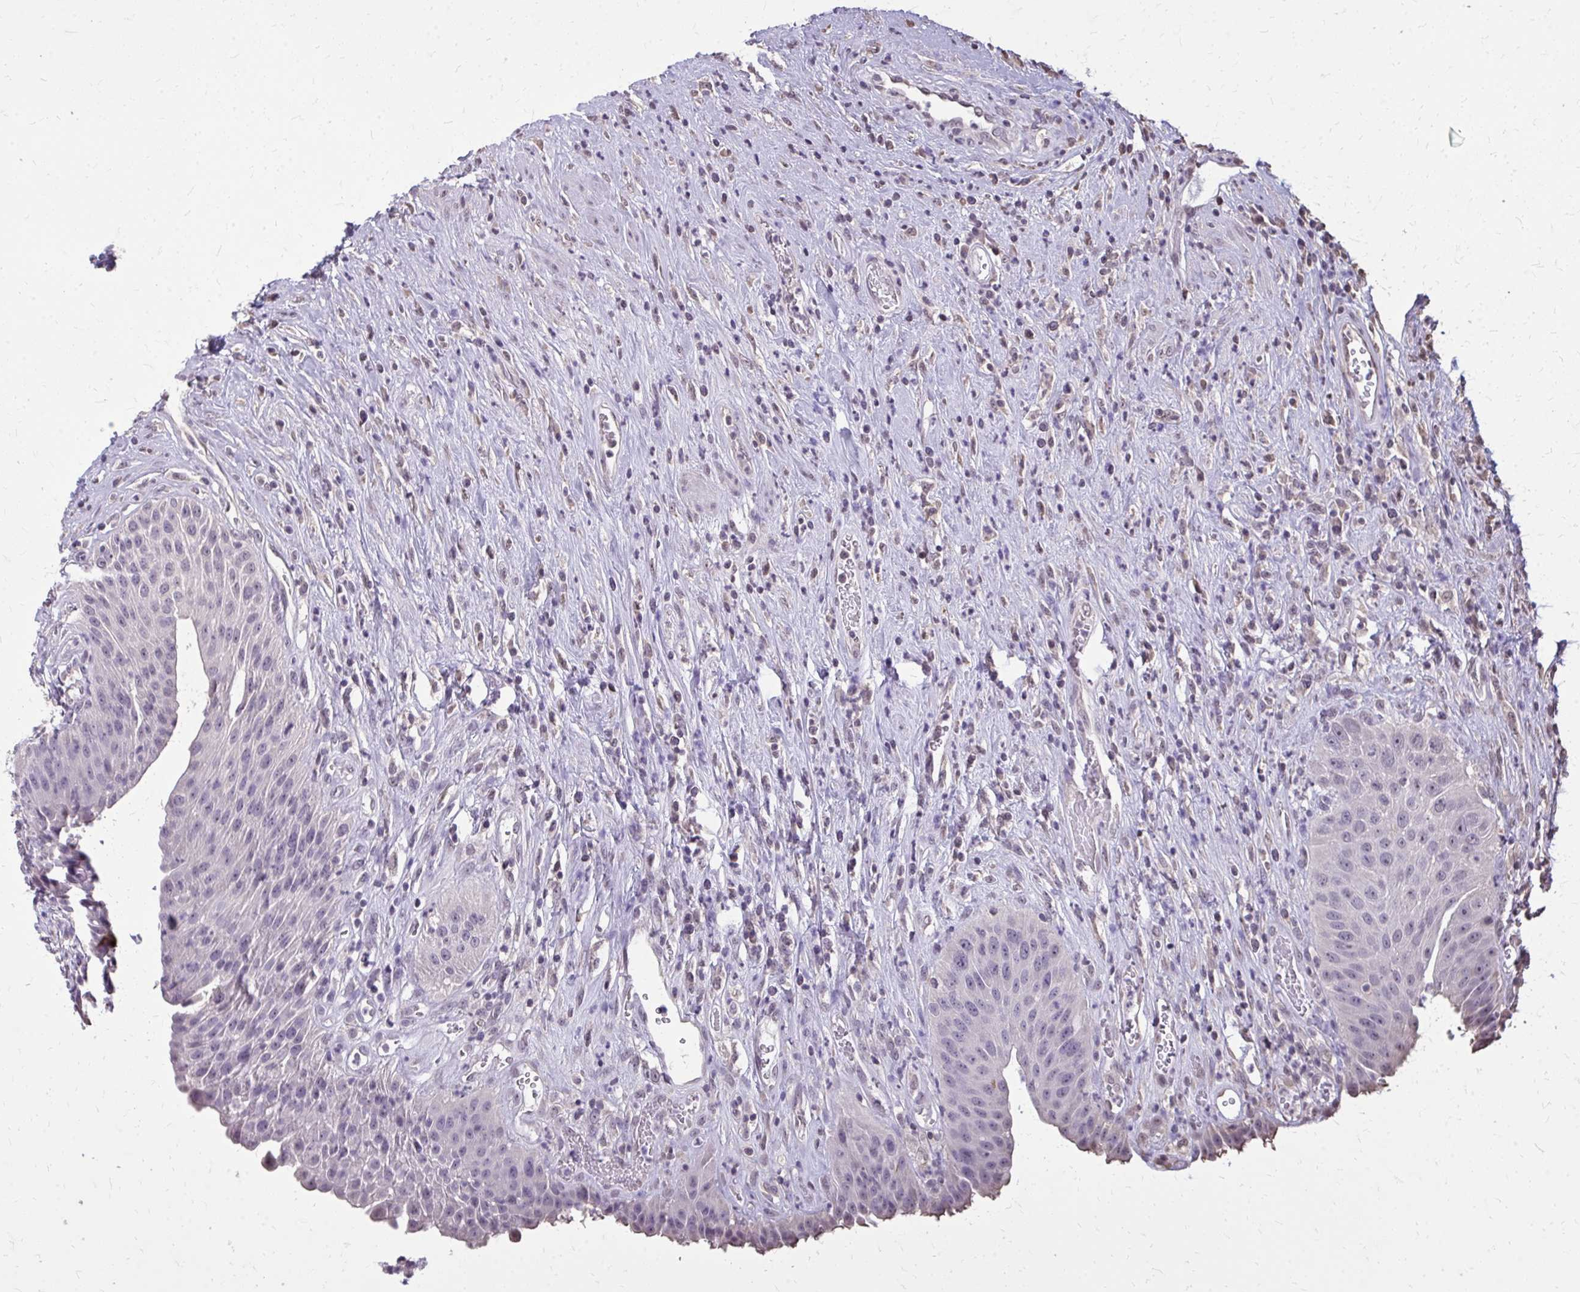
{"staining": {"intensity": "negative", "quantity": "none", "location": "none"}, "tissue": "urinary bladder", "cell_type": "Urothelial cells", "image_type": "normal", "snomed": [{"axis": "morphology", "description": "Normal tissue, NOS"}, {"axis": "topography", "description": "Urinary bladder"}], "caption": "Immunohistochemistry (IHC) photomicrograph of normal human urinary bladder stained for a protein (brown), which displays no positivity in urothelial cells.", "gene": "AKAP5", "patient": {"sex": "female", "age": 56}}